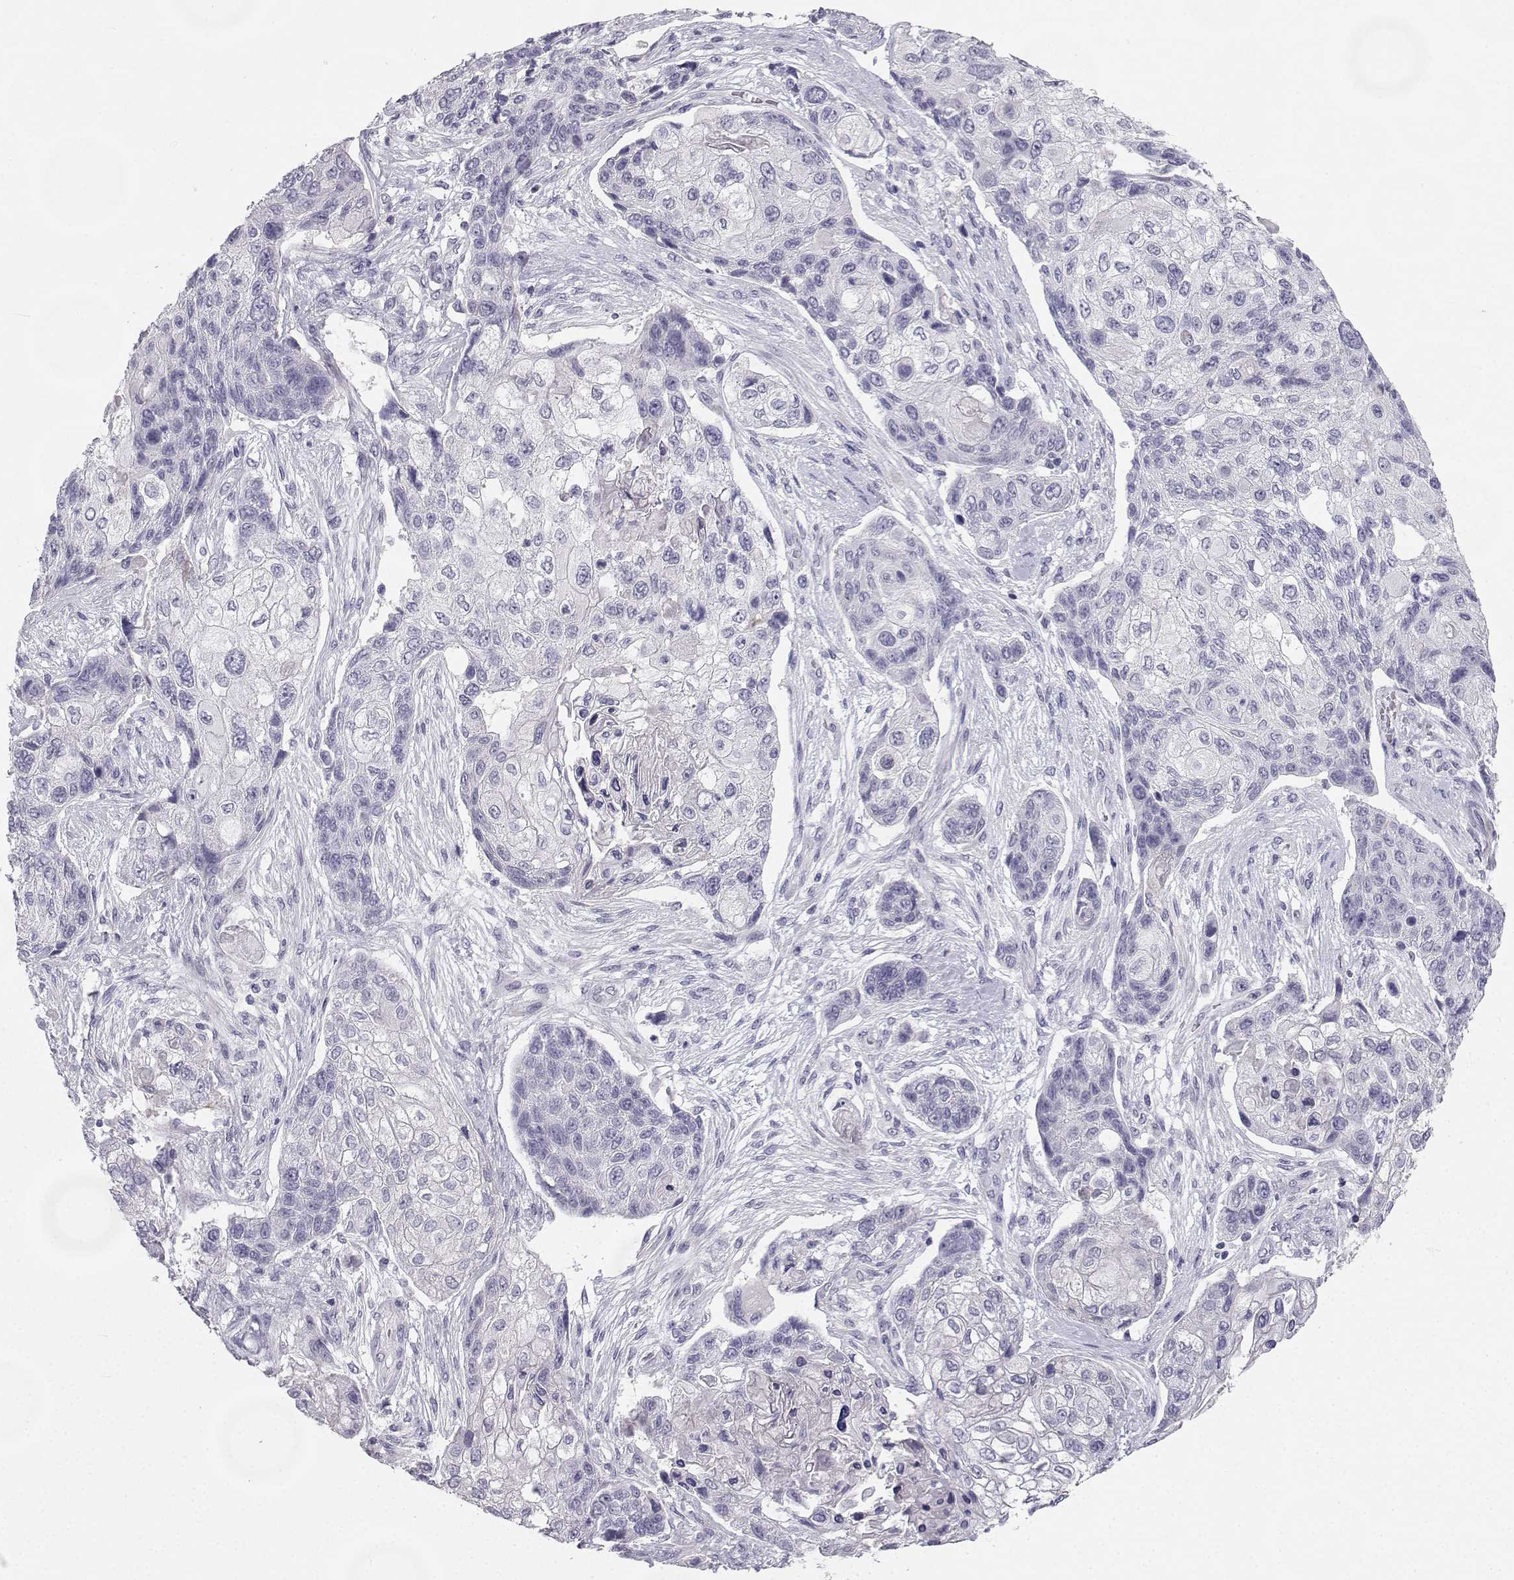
{"staining": {"intensity": "negative", "quantity": "none", "location": "none"}, "tissue": "lung cancer", "cell_type": "Tumor cells", "image_type": "cancer", "snomed": [{"axis": "morphology", "description": "Squamous cell carcinoma, NOS"}, {"axis": "topography", "description": "Lung"}], "caption": "The immunohistochemistry photomicrograph has no significant expression in tumor cells of lung squamous cell carcinoma tissue. (Stains: DAB (3,3'-diaminobenzidine) immunohistochemistry with hematoxylin counter stain, Microscopy: brightfield microscopy at high magnification).", "gene": "SYCE1", "patient": {"sex": "male", "age": 69}}